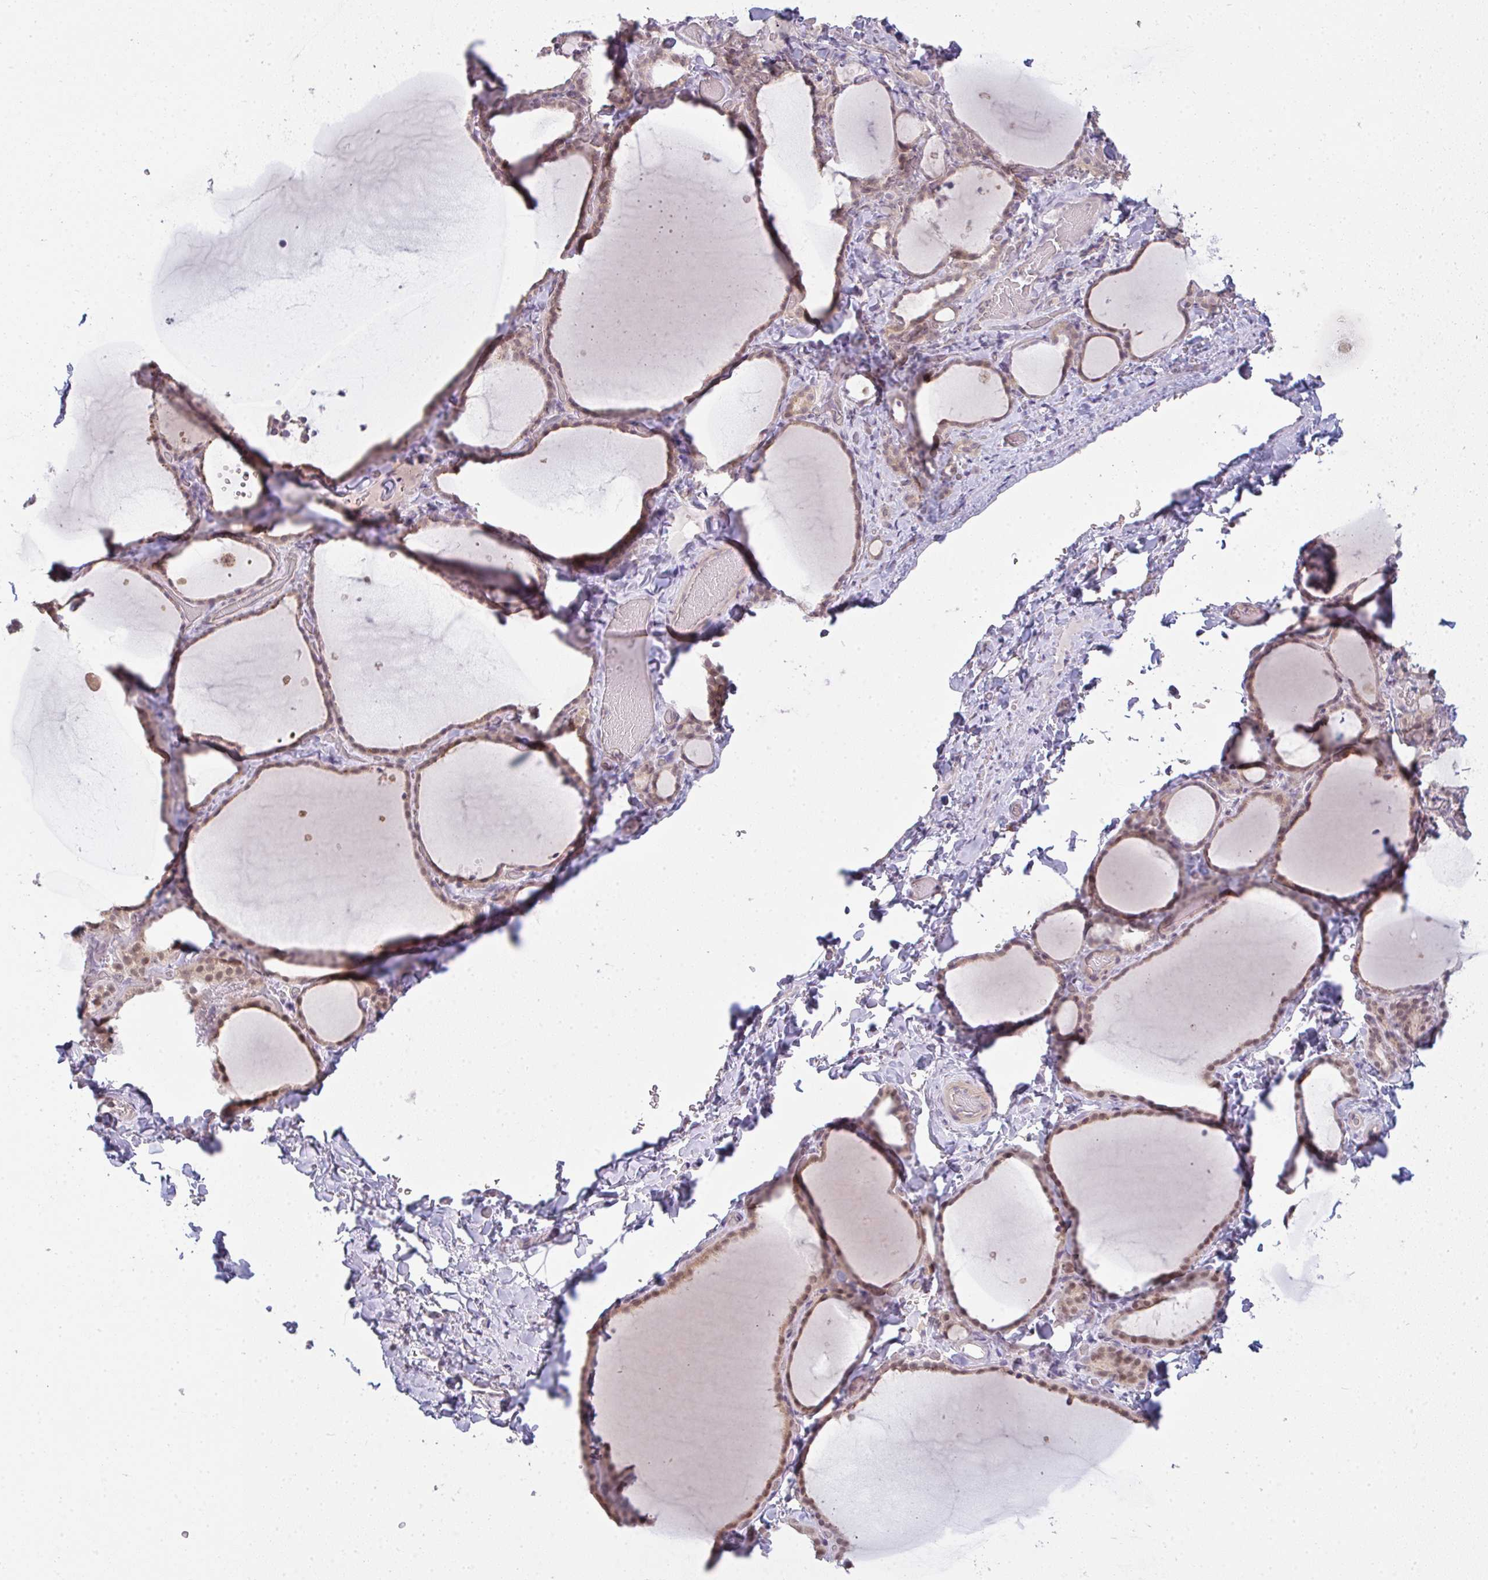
{"staining": {"intensity": "weak", "quantity": ">75%", "location": "cytoplasmic/membranous"}, "tissue": "thyroid gland", "cell_type": "Glandular cells", "image_type": "normal", "snomed": [{"axis": "morphology", "description": "Normal tissue, NOS"}, {"axis": "topography", "description": "Thyroid gland"}], "caption": "This photomicrograph reveals unremarkable thyroid gland stained with immunohistochemistry to label a protein in brown. The cytoplasmic/membranous of glandular cells show weak positivity for the protein. Nuclei are counter-stained blue.", "gene": "CSE1L", "patient": {"sex": "female", "age": 22}}